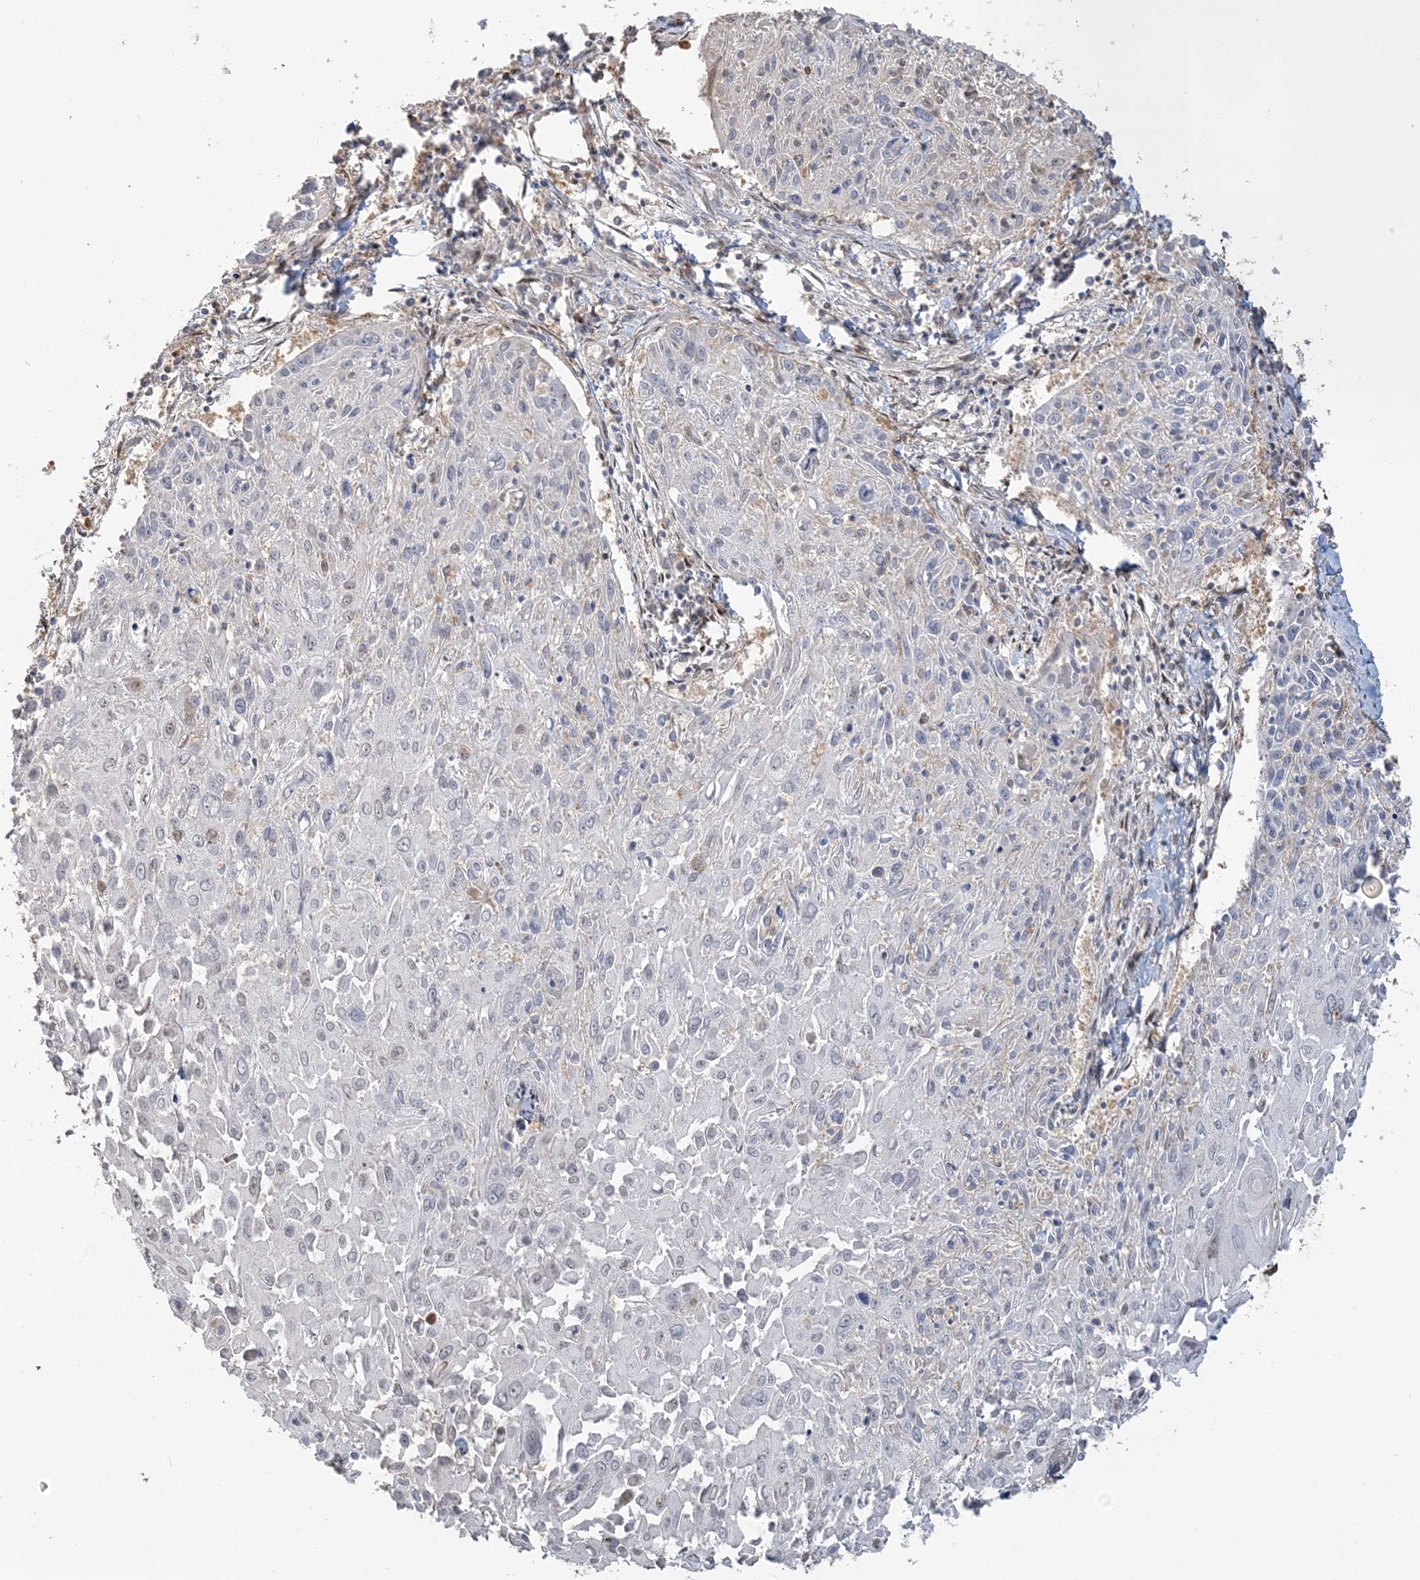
{"staining": {"intensity": "negative", "quantity": "none", "location": "none"}, "tissue": "cervical cancer", "cell_type": "Tumor cells", "image_type": "cancer", "snomed": [{"axis": "morphology", "description": "Squamous cell carcinoma, NOS"}, {"axis": "topography", "description": "Cervix"}], "caption": "A high-resolution micrograph shows IHC staining of cervical squamous cell carcinoma, which shows no significant staining in tumor cells.", "gene": "SUMO2", "patient": {"sex": "female", "age": 51}}